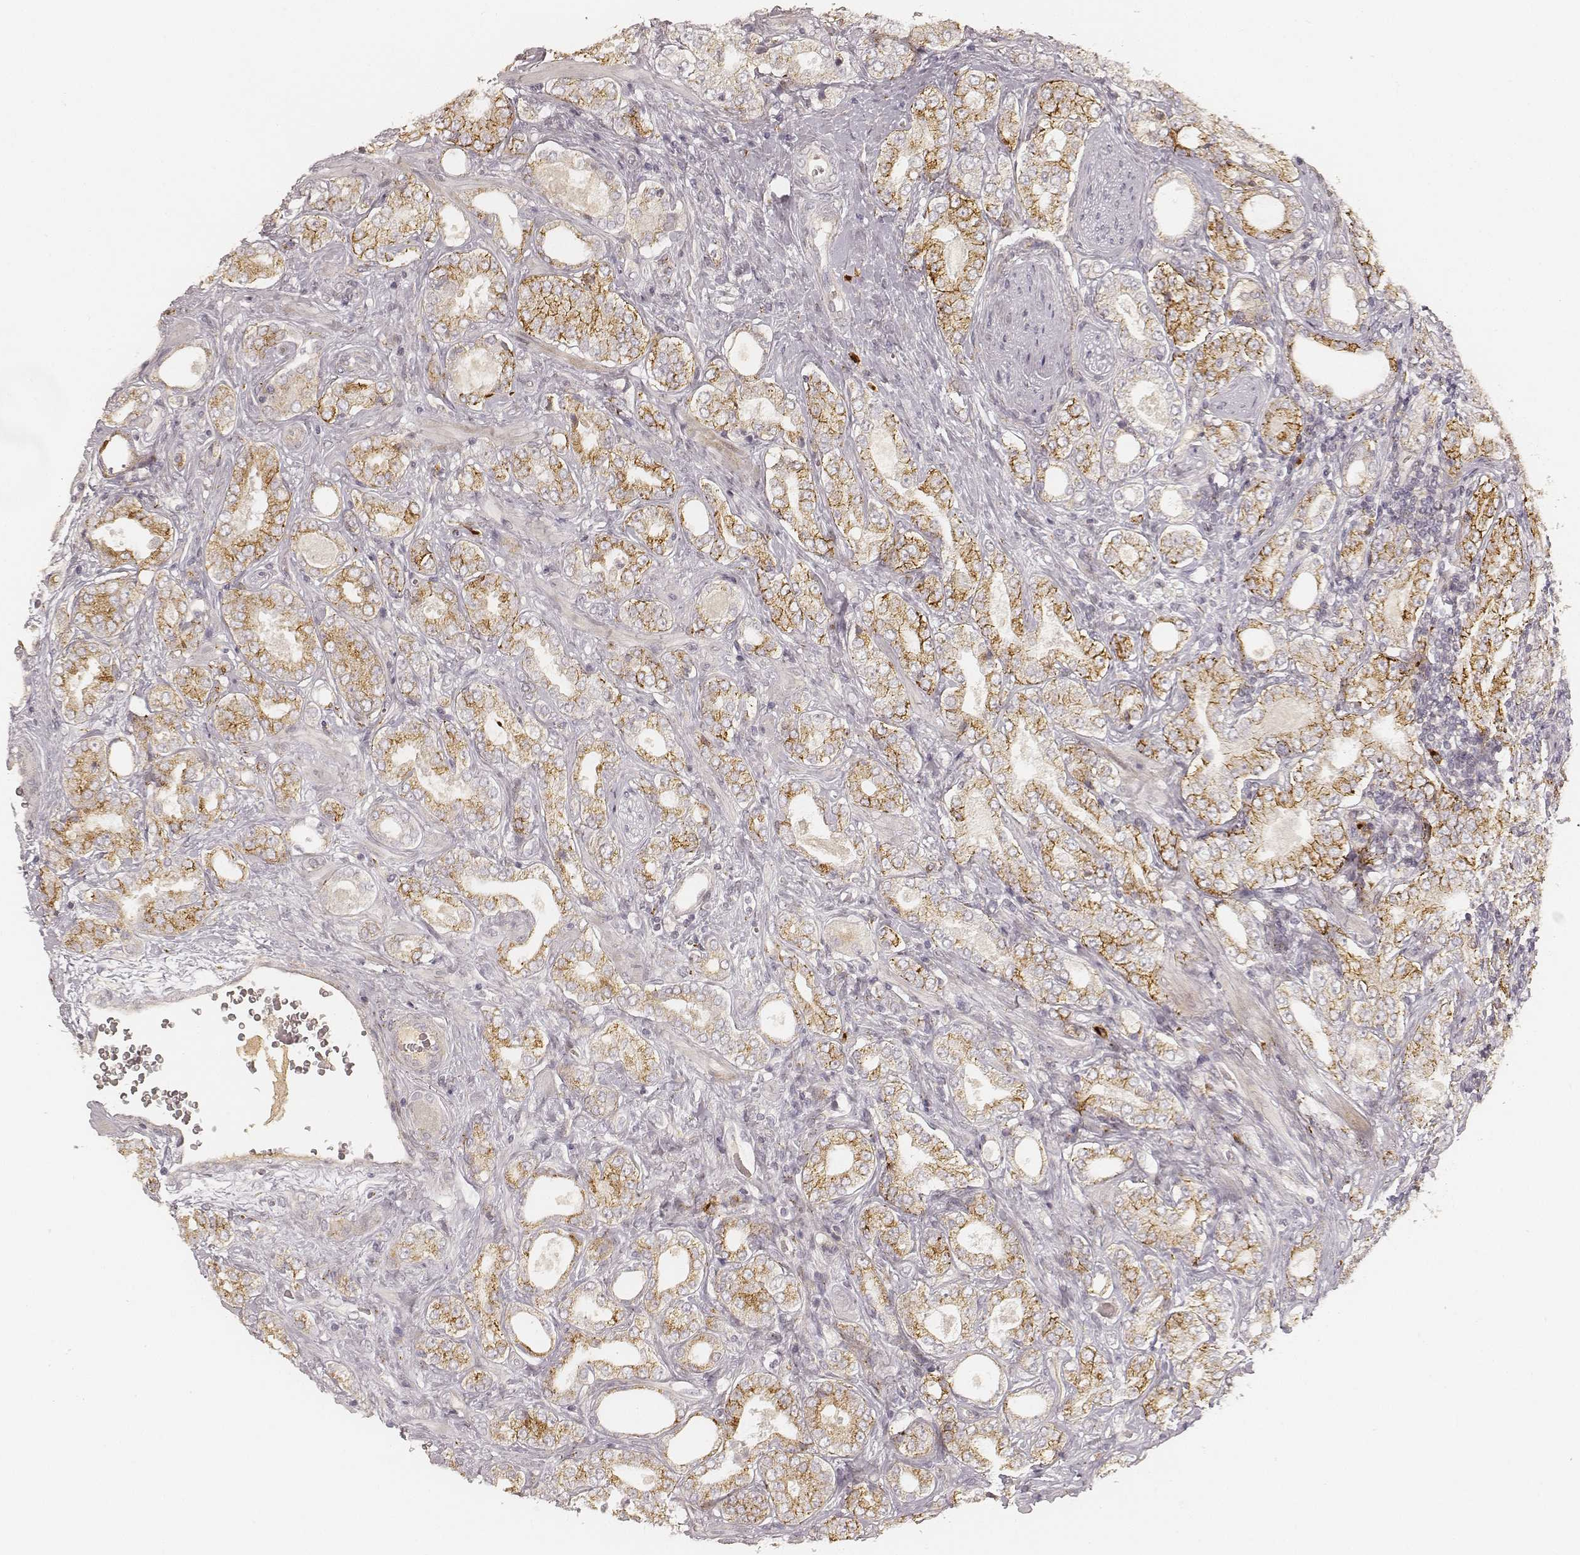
{"staining": {"intensity": "strong", "quantity": "25%-75%", "location": "cytoplasmic/membranous"}, "tissue": "prostate cancer", "cell_type": "Tumor cells", "image_type": "cancer", "snomed": [{"axis": "morphology", "description": "Adenocarcinoma, NOS"}, {"axis": "topography", "description": "Prostate"}], "caption": "Prostate adenocarcinoma stained with a brown dye demonstrates strong cytoplasmic/membranous positive staining in about 25%-75% of tumor cells.", "gene": "GORASP2", "patient": {"sex": "male", "age": 64}}